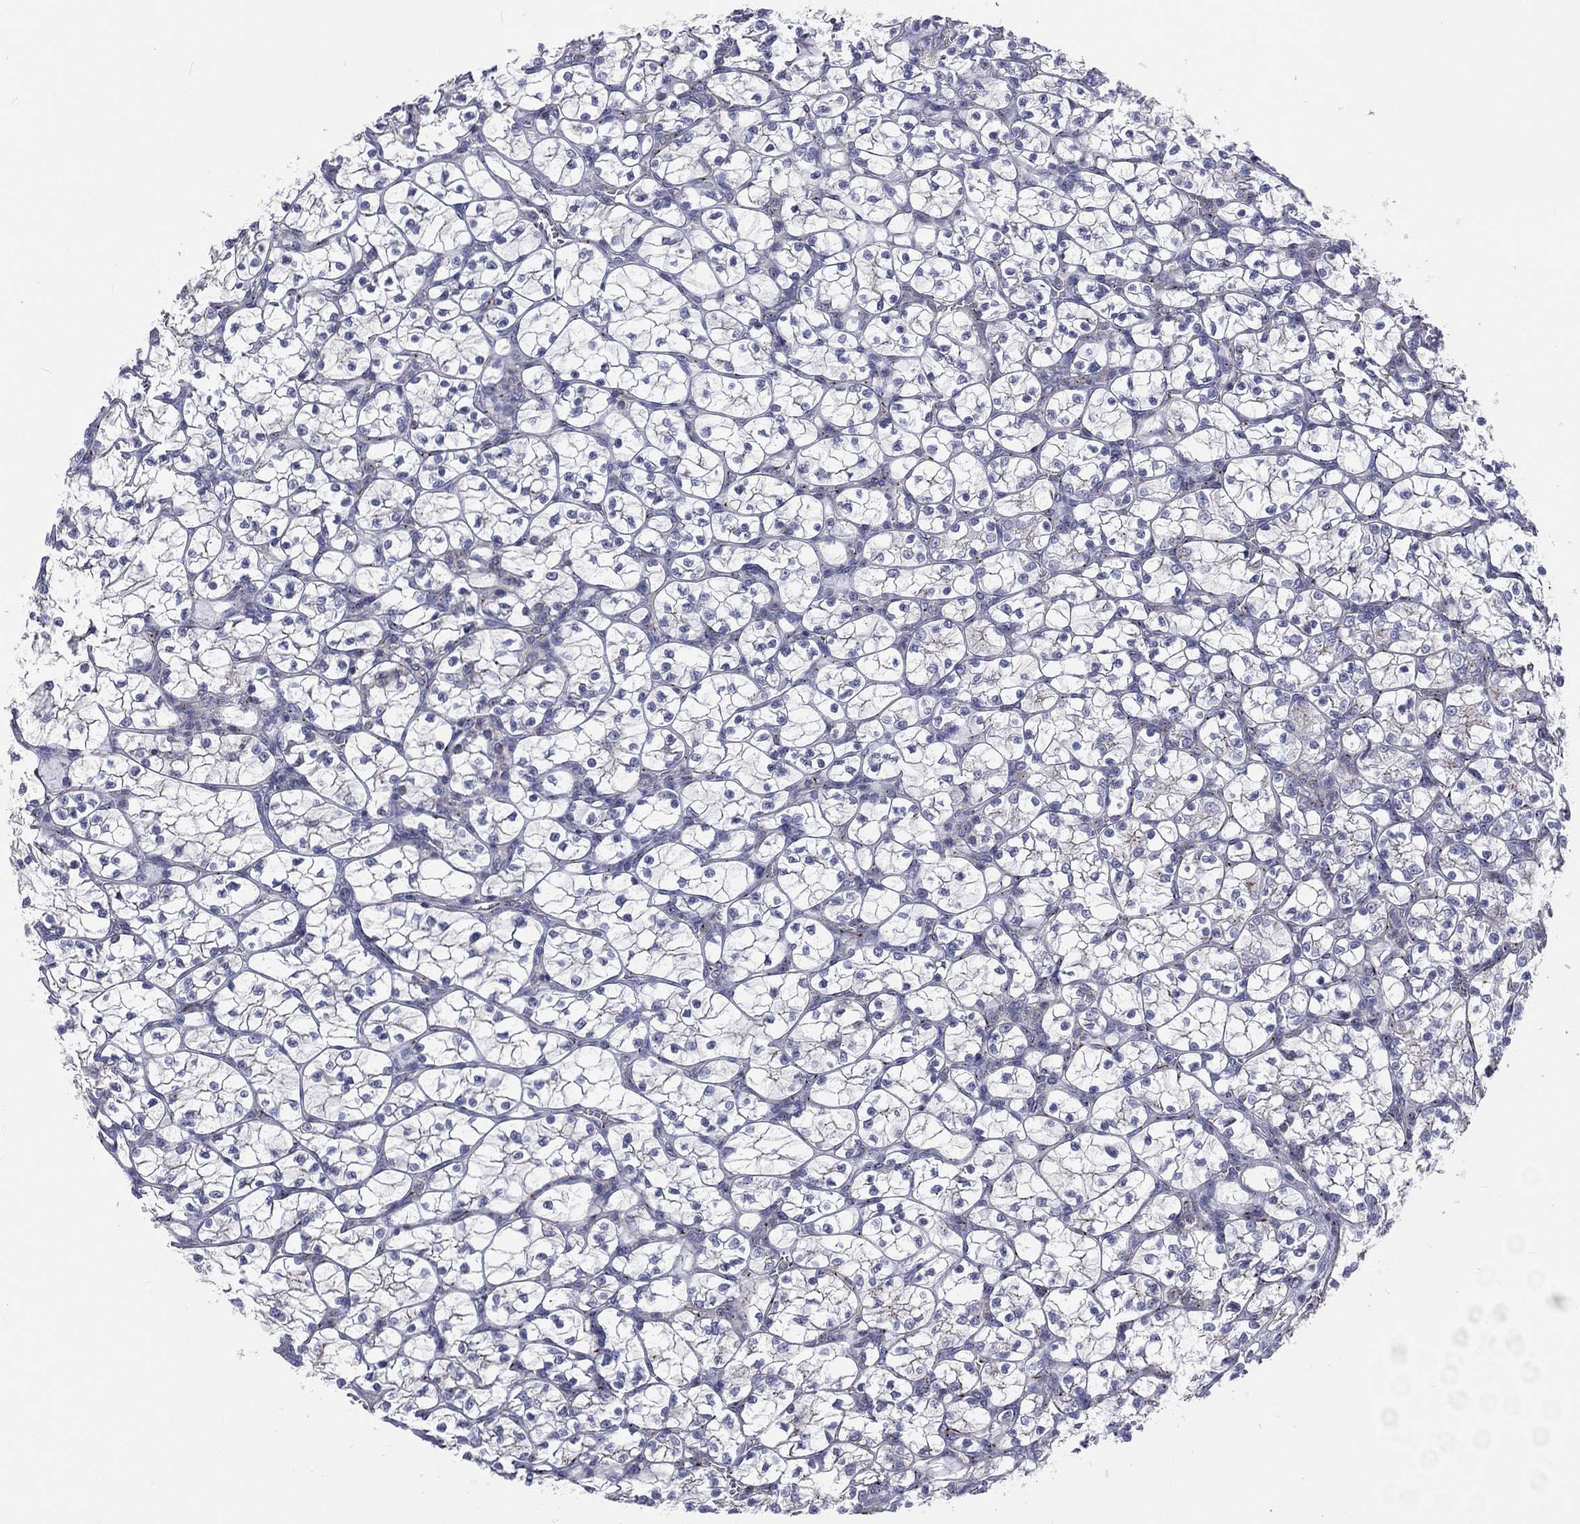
{"staining": {"intensity": "negative", "quantity": "none", "location": "none"}, "tissue": "renal cancer", "cell_type": "Tumor cells", "image_type": "cancer", "snomed": [{"axis": "morphology", "description": "Adenocarcinoma, NOS"}, {"axis": "topography", "description": "Kidney"}], "caption": "A micrograph of human renal cancer (adenocarcinoma) is negative for staining in tumor cells.", "gene": "CROCC", "patient": {"sex": "female", "age": 89}}